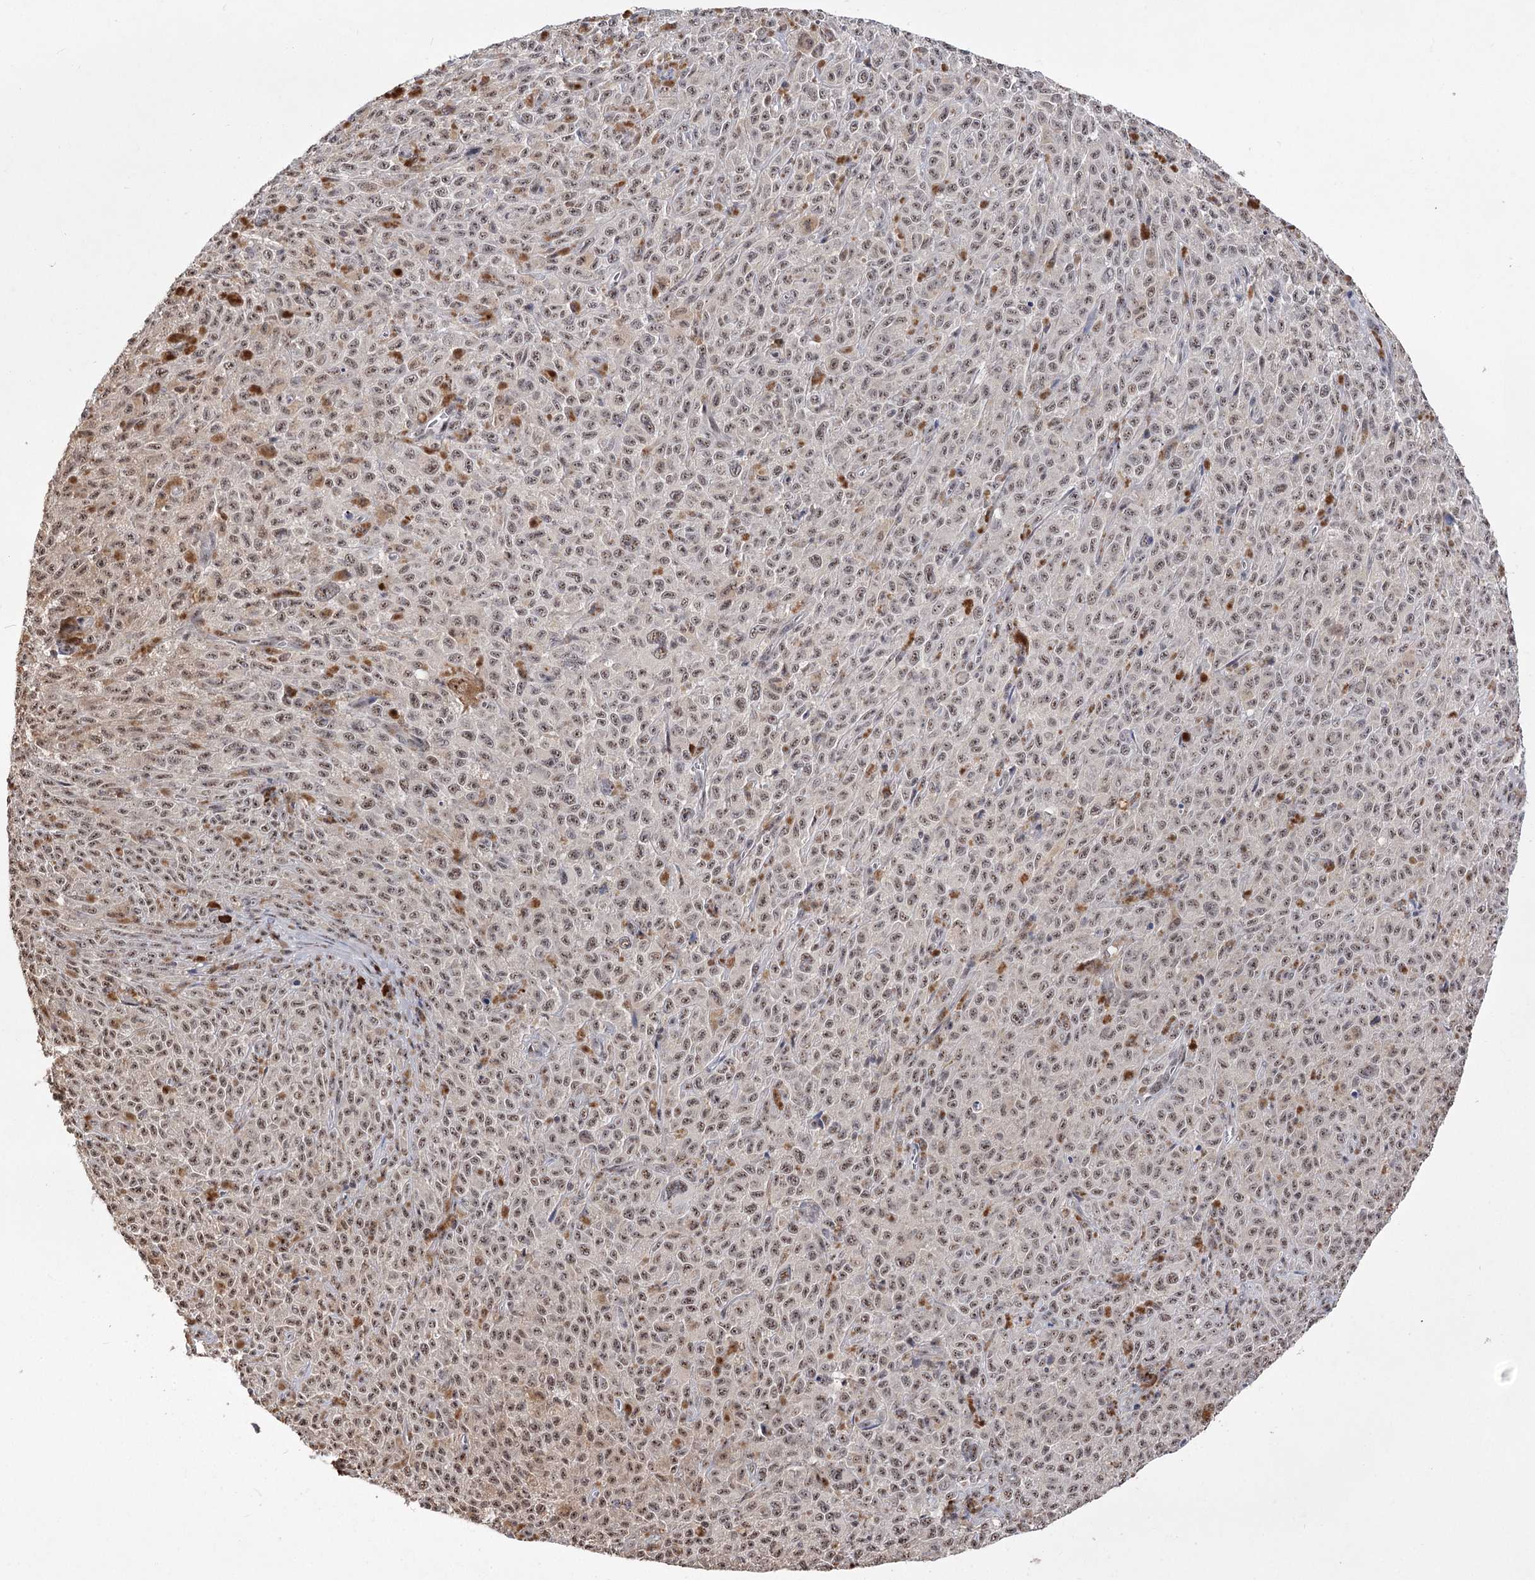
{"staining": {"intensity": "weak", "quantity": ">75%", "location": "nuclear"}, "tissue": "melanoma", "cell_type": "Tumor cells", "image_type": "cancer", "snomed": [{"axis": "morphology", "description": "Malignant melanoma, NOS"}, {"axis": "topography", "description": "Skin"}], "caption": "The micrograph demonstrates a brown stain indicating the presence of a protein in the nuclear of tumor cells in melanoma.", "gene": "PYROXD1", "patient": {"sex": "female", "age": 82}}